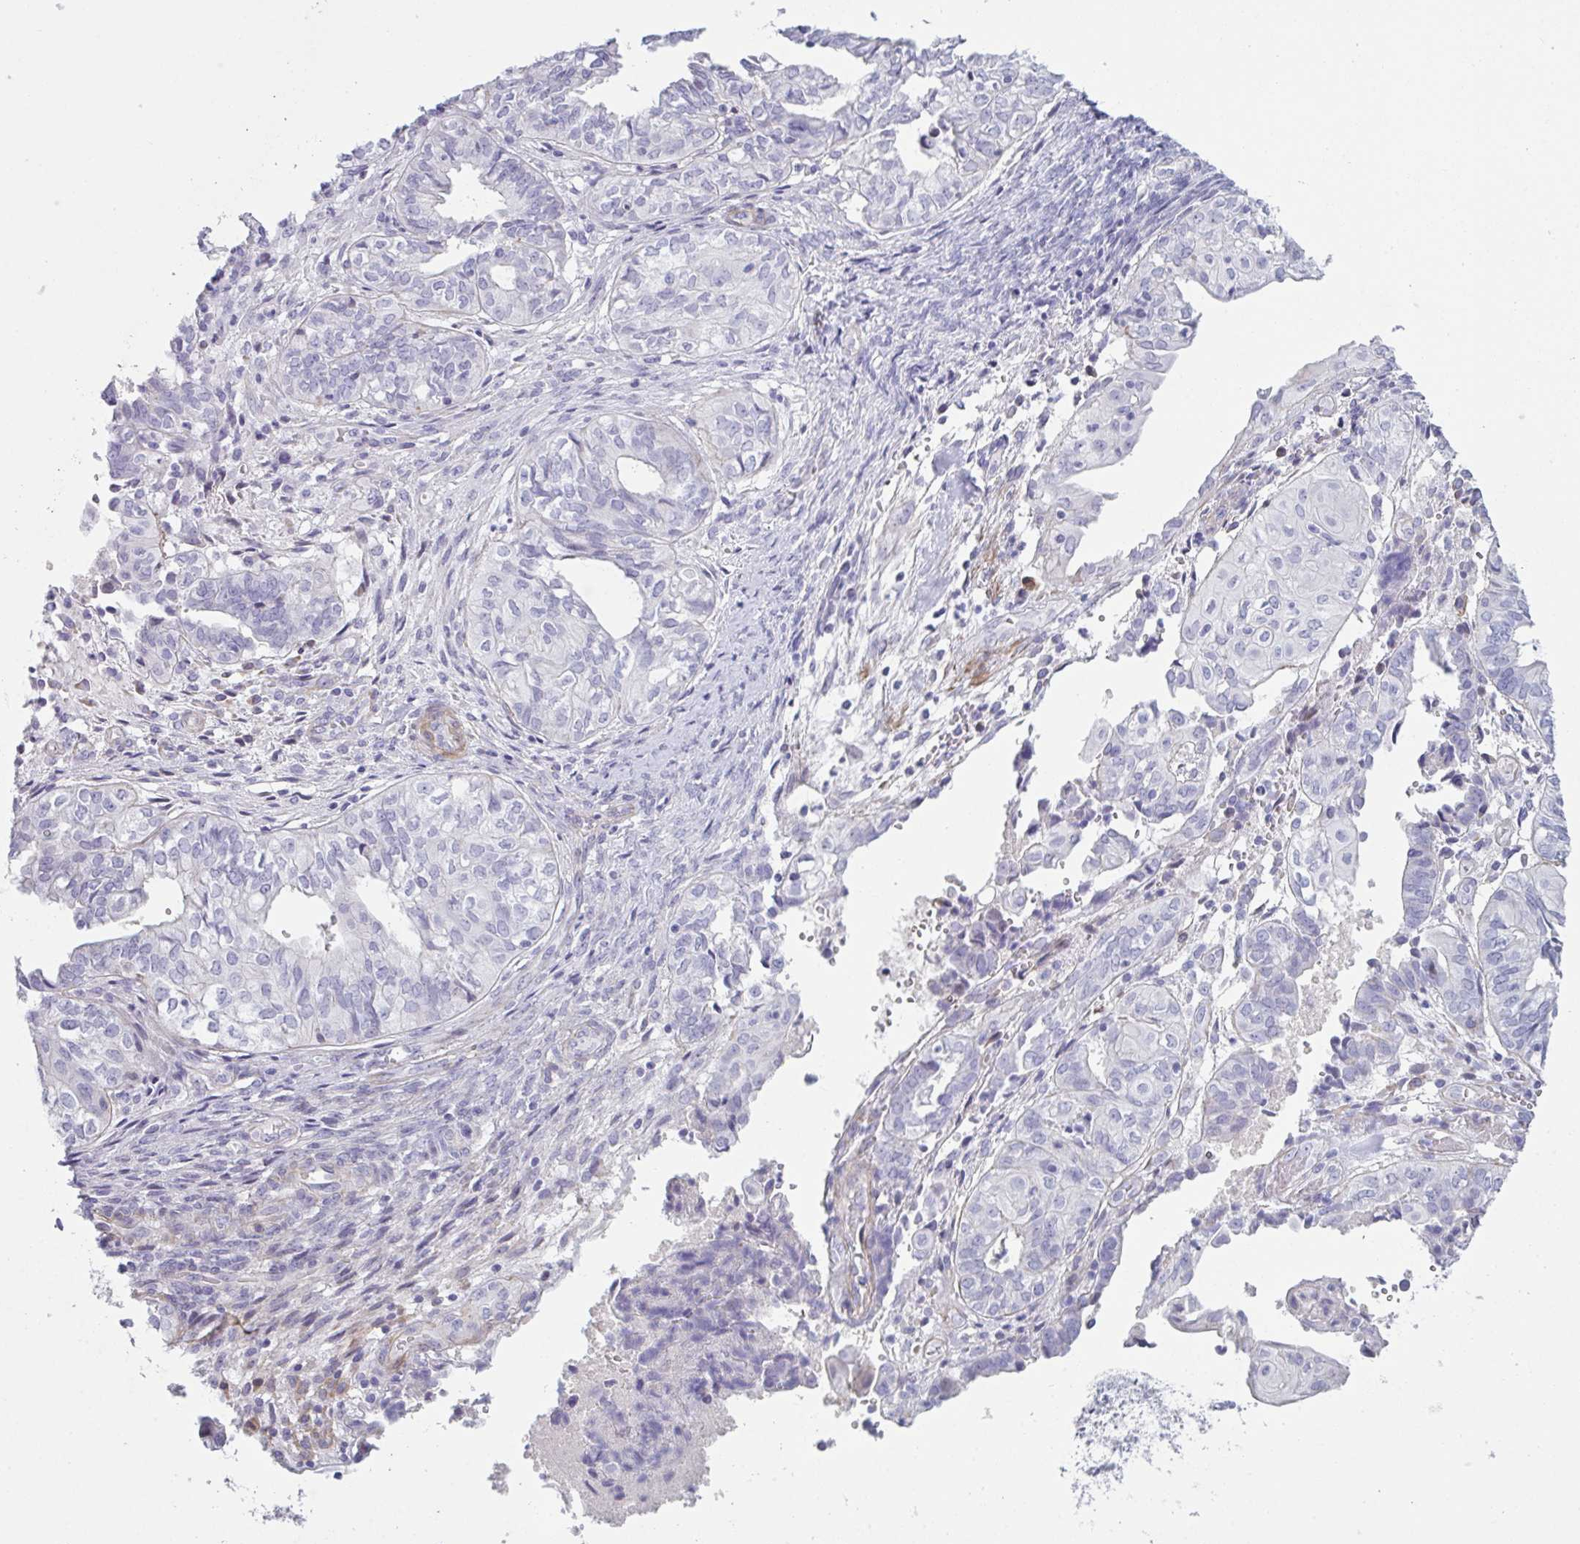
{"staining": {"intensity": "negative", "quantity": "none", "location": "none"}, "tissue": "ovarian cancer", "cell_type": "Tumor cells", "image_type": "cancer", "snomed": [{"axis": "morphology", "description": "Carcinoma, endometroid"}, {"axis": "topography", "description": "Ovary"}], "caption": "A histopathology image of human ovarian cancer (endometroid carcinoma) is negative for staining in tumor cells.", "gene": "OR5P3", "patient": {"sex": "female", "age": 64}}